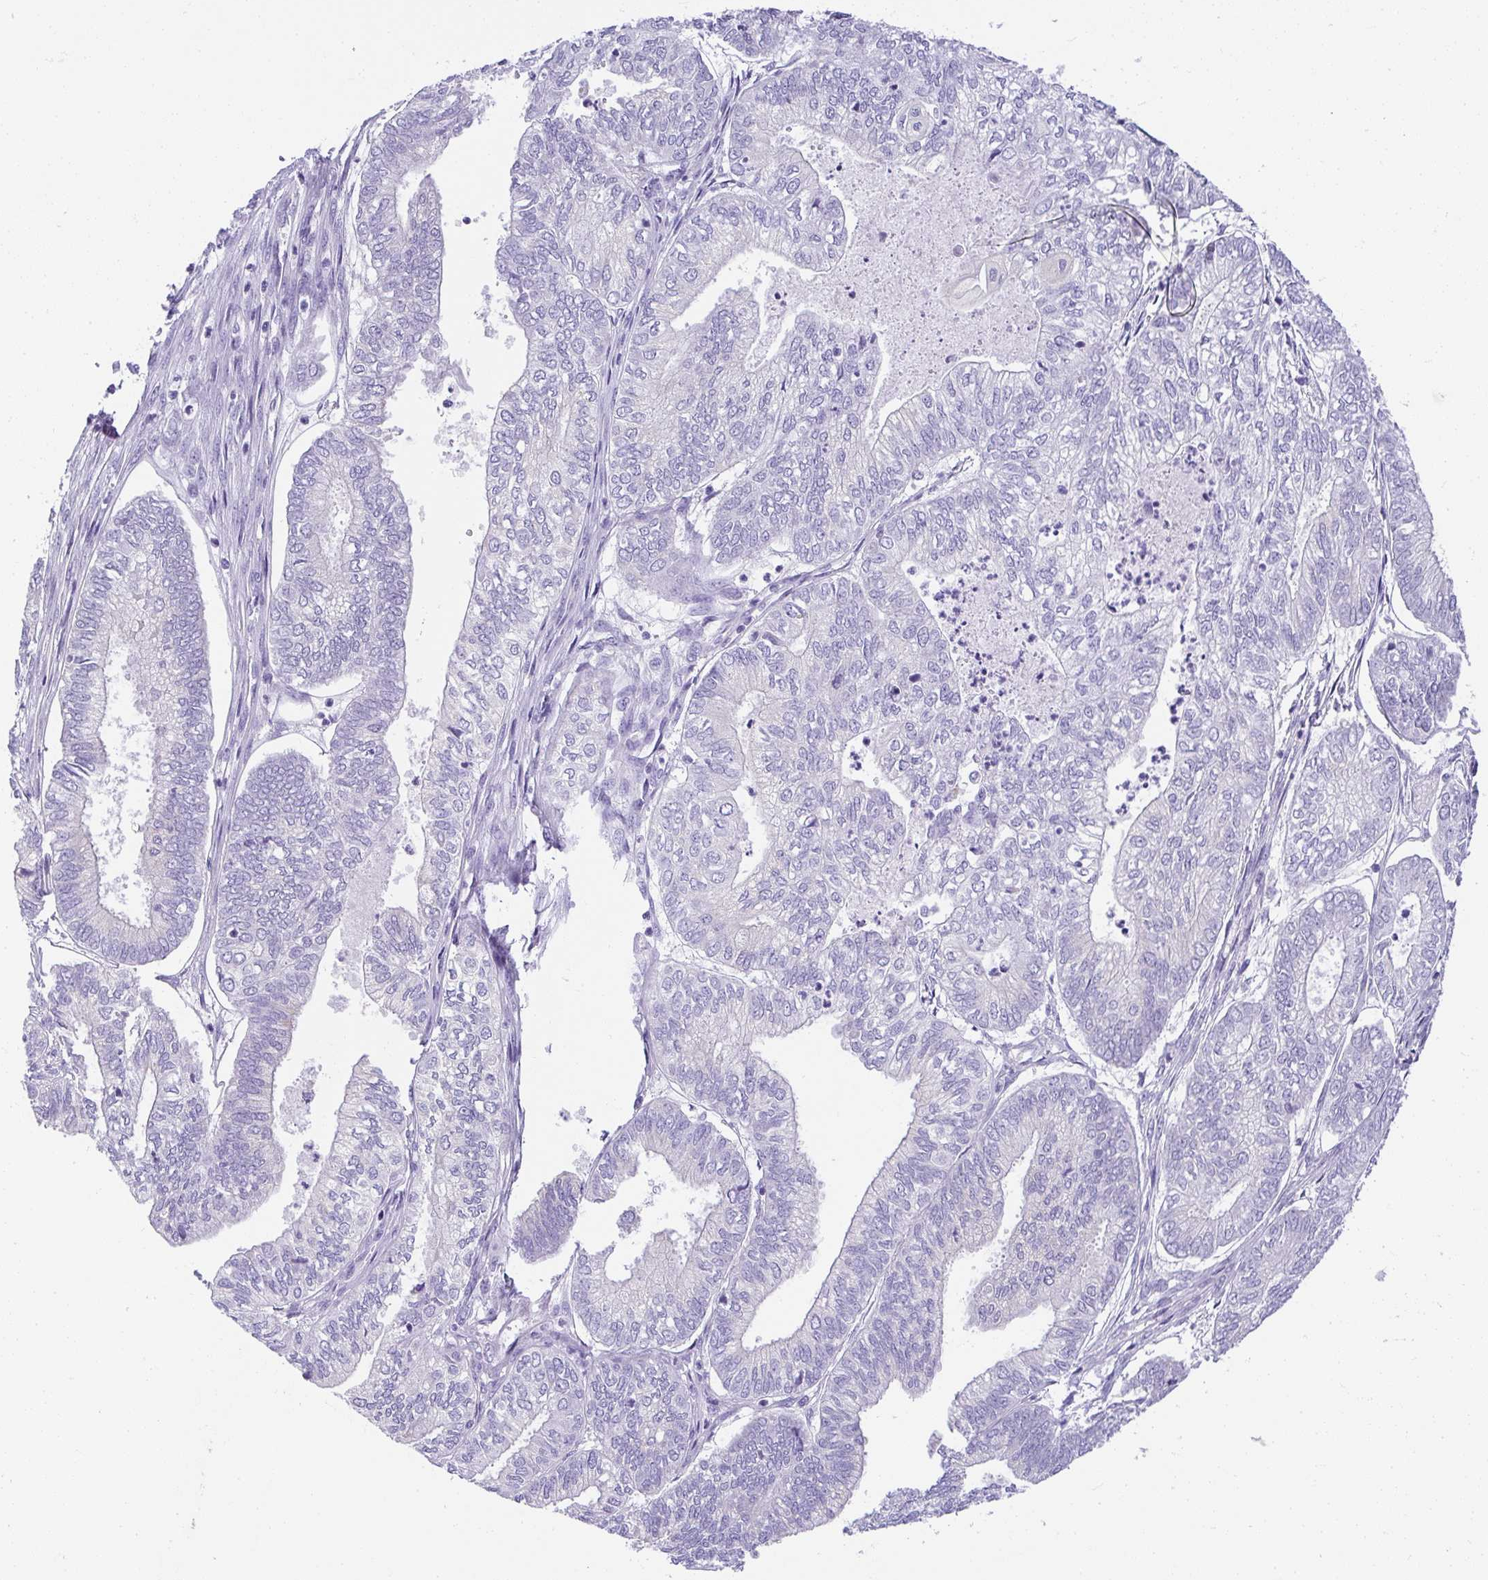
{"staining": {"intensity": "negative", "quantity": "none", "location": "none"}, "tissue": "ovarian cancer", "cell_type": "Tumor cells", "image_type": "cancer", "snomed": [{"axis": "morphology", "description": "Carcinoma, endometroid"}, {"axis": "topography", "description": "Ovary"}], "caption": "This is a micrograph of immunohistochemistry (IHC) staining of ovarian cancer (endometroid carcinoma), which shows no staining in tumor cells.", "gene": "PLPPR3", "patient": {"sex": "female", "age": 64}}